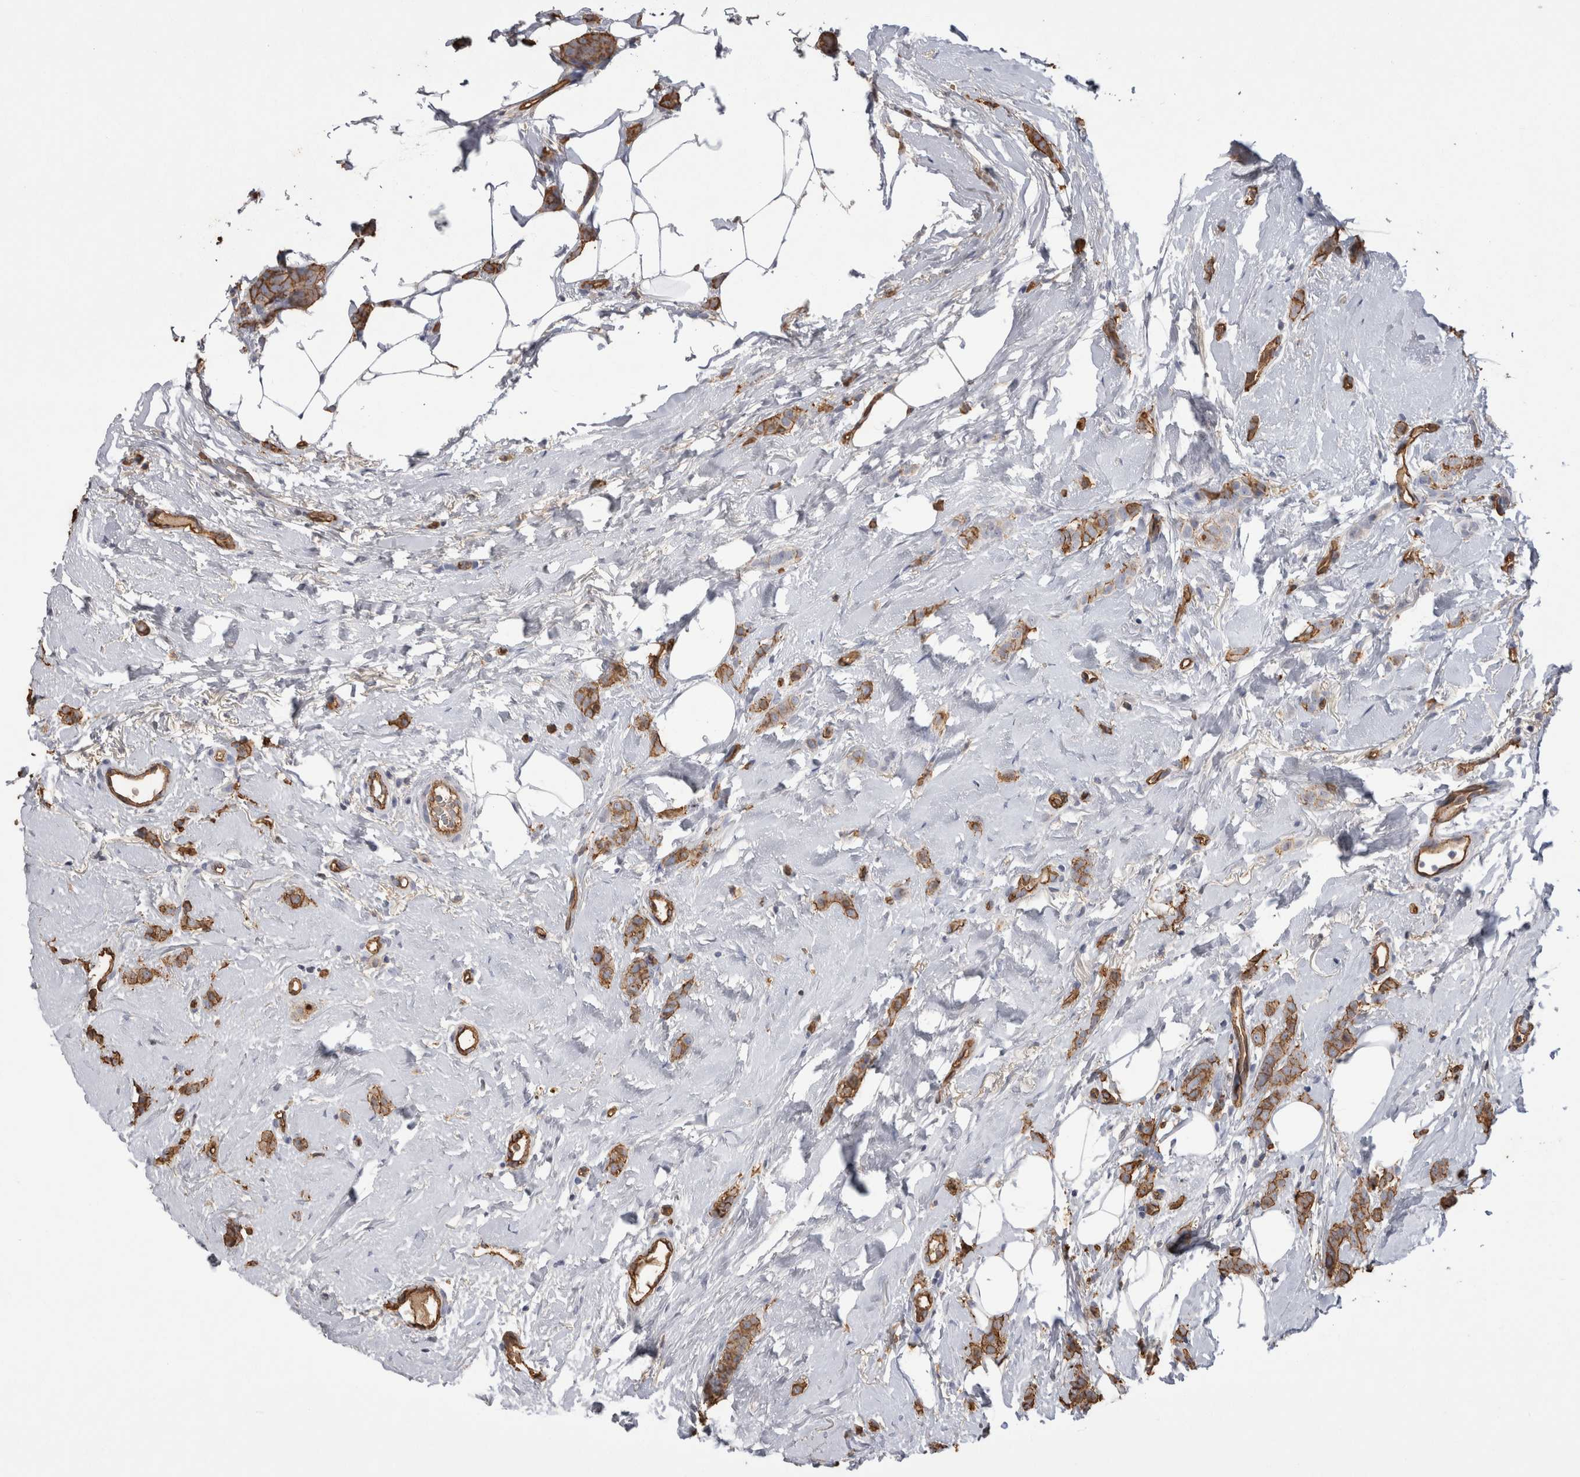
{"staining": {"intensity": "moderate", "quantity": ">75%", "location": "cytoplasmic/membranous"}, "tissue": "breast cancer", "cell_type": "Tumor cells", "image_type": "cancer", "snomed": [{"axis": "morphology", "description": "Lobular carcinoma"}, {"axis": "topography", "description": "Skin"}, {"axis": "topography", "description": "Breast"}], "caption": "IHC (DAB) staining of human breast cancer (lobular carcinoma) shows moderate cytoplasmic/membranous protein expression in approximately >75% of tumor cells. (DAB (3,3'-diaminobenzidine) = brown stain, brightfield microscopy at high magnification).", "gene": "IL17RC", "patient": {"sex": "female", "age": 46}}